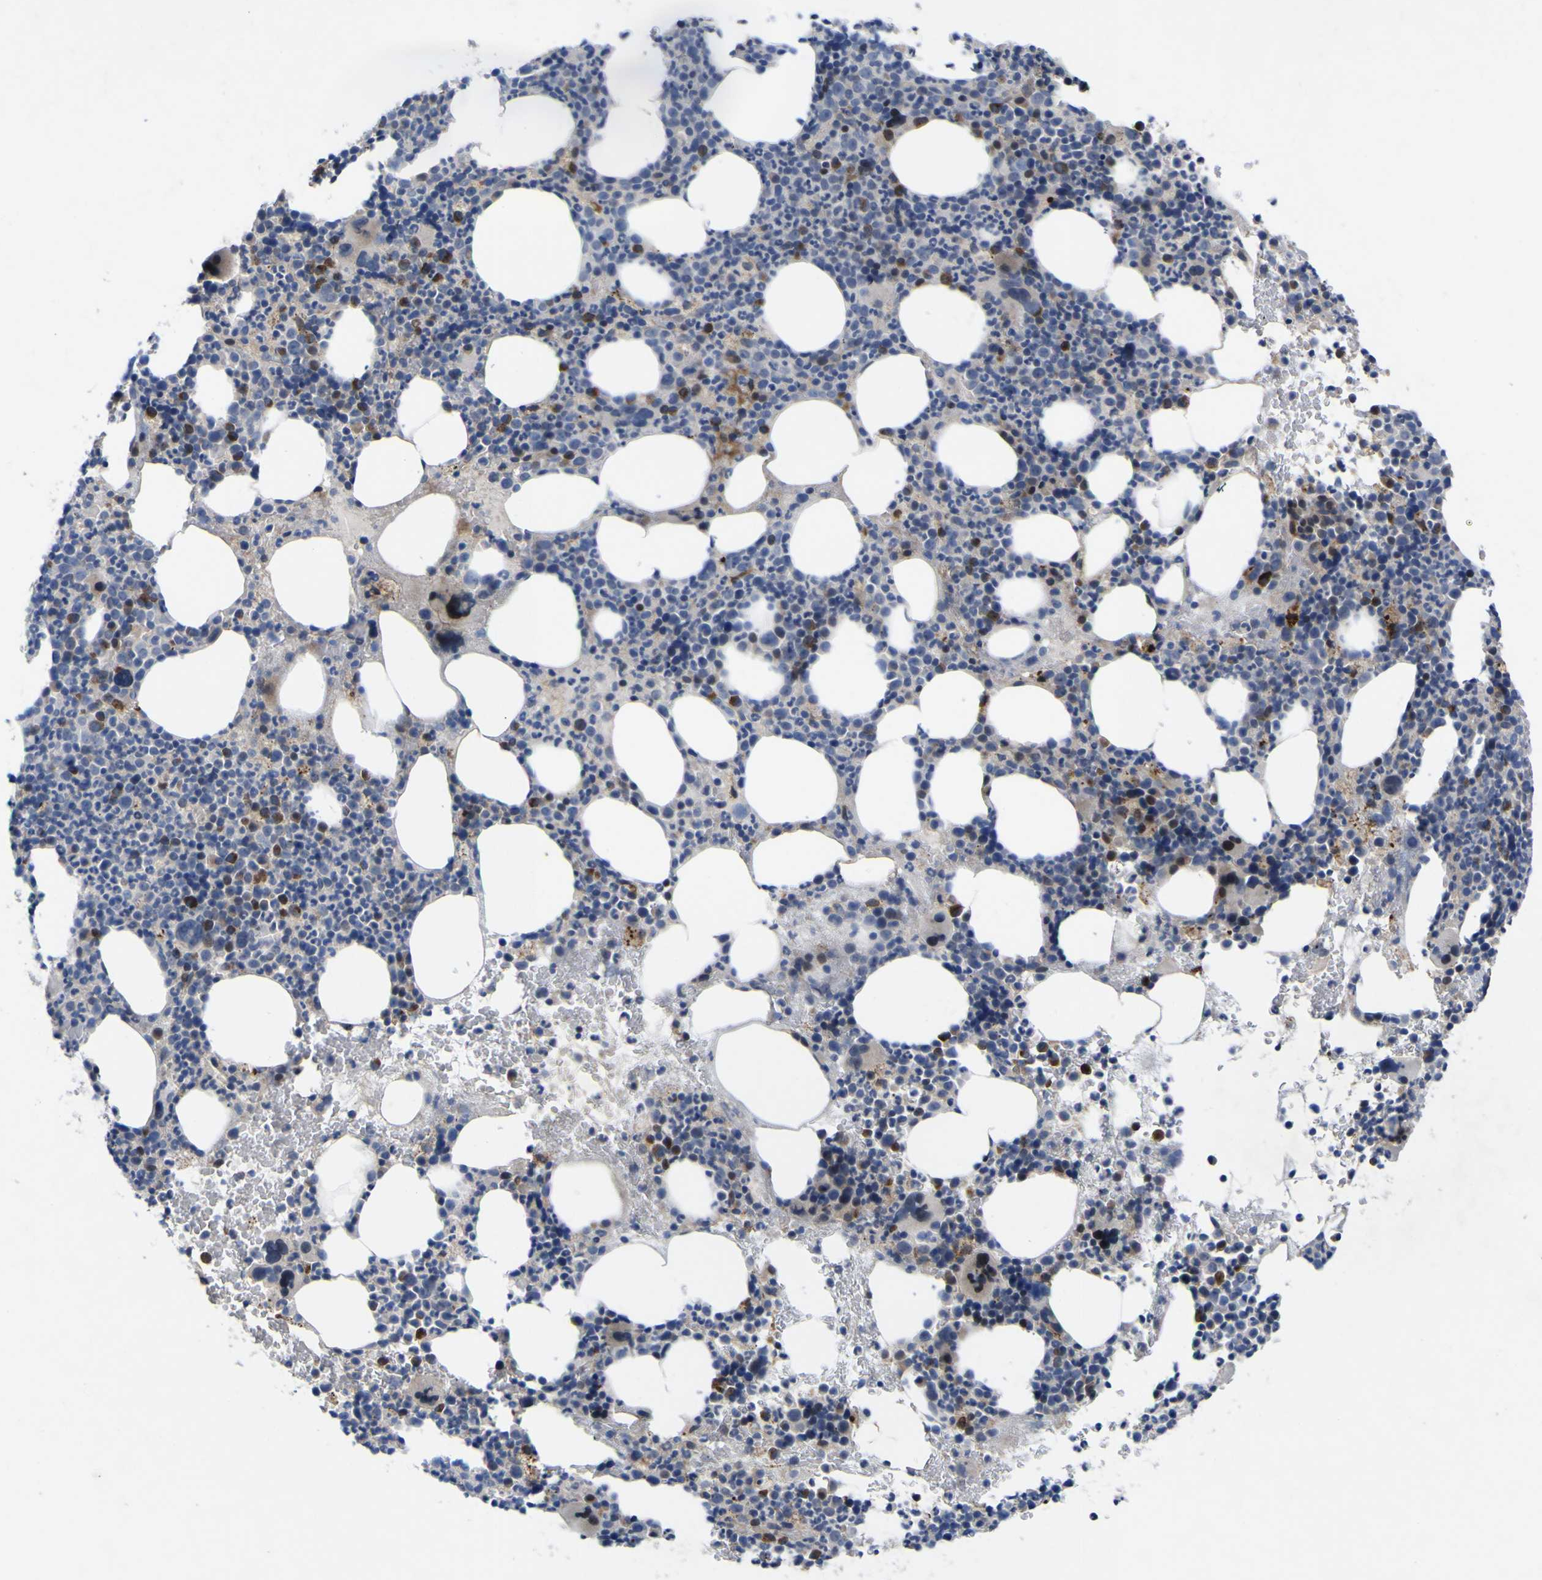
{"staining": {"intensity": "moderate", "quantity": "25%-75%", "location": "cytoplasmic/membranous"}, "tissue": "bone marrow", "cell_type": "Hematopoietic cells", "image_type": "normal", "snomed": [{"axis": "morphology", "description": "Normal tissue, NOS"}, {"axis": "morphology", "description": "Inflammation, NOS"}, {"axis": "topography", "description": "Bone marrow"}], "caption": "About 25%-75% of hematopoietic cells in unremarkable human bone marrow show moderate cytoplasmic/membranous protein positivity as visualized by brown immunohistochemical staining.", "gene": "NAV1", "patient": {"sex": "male", "age": 73}}